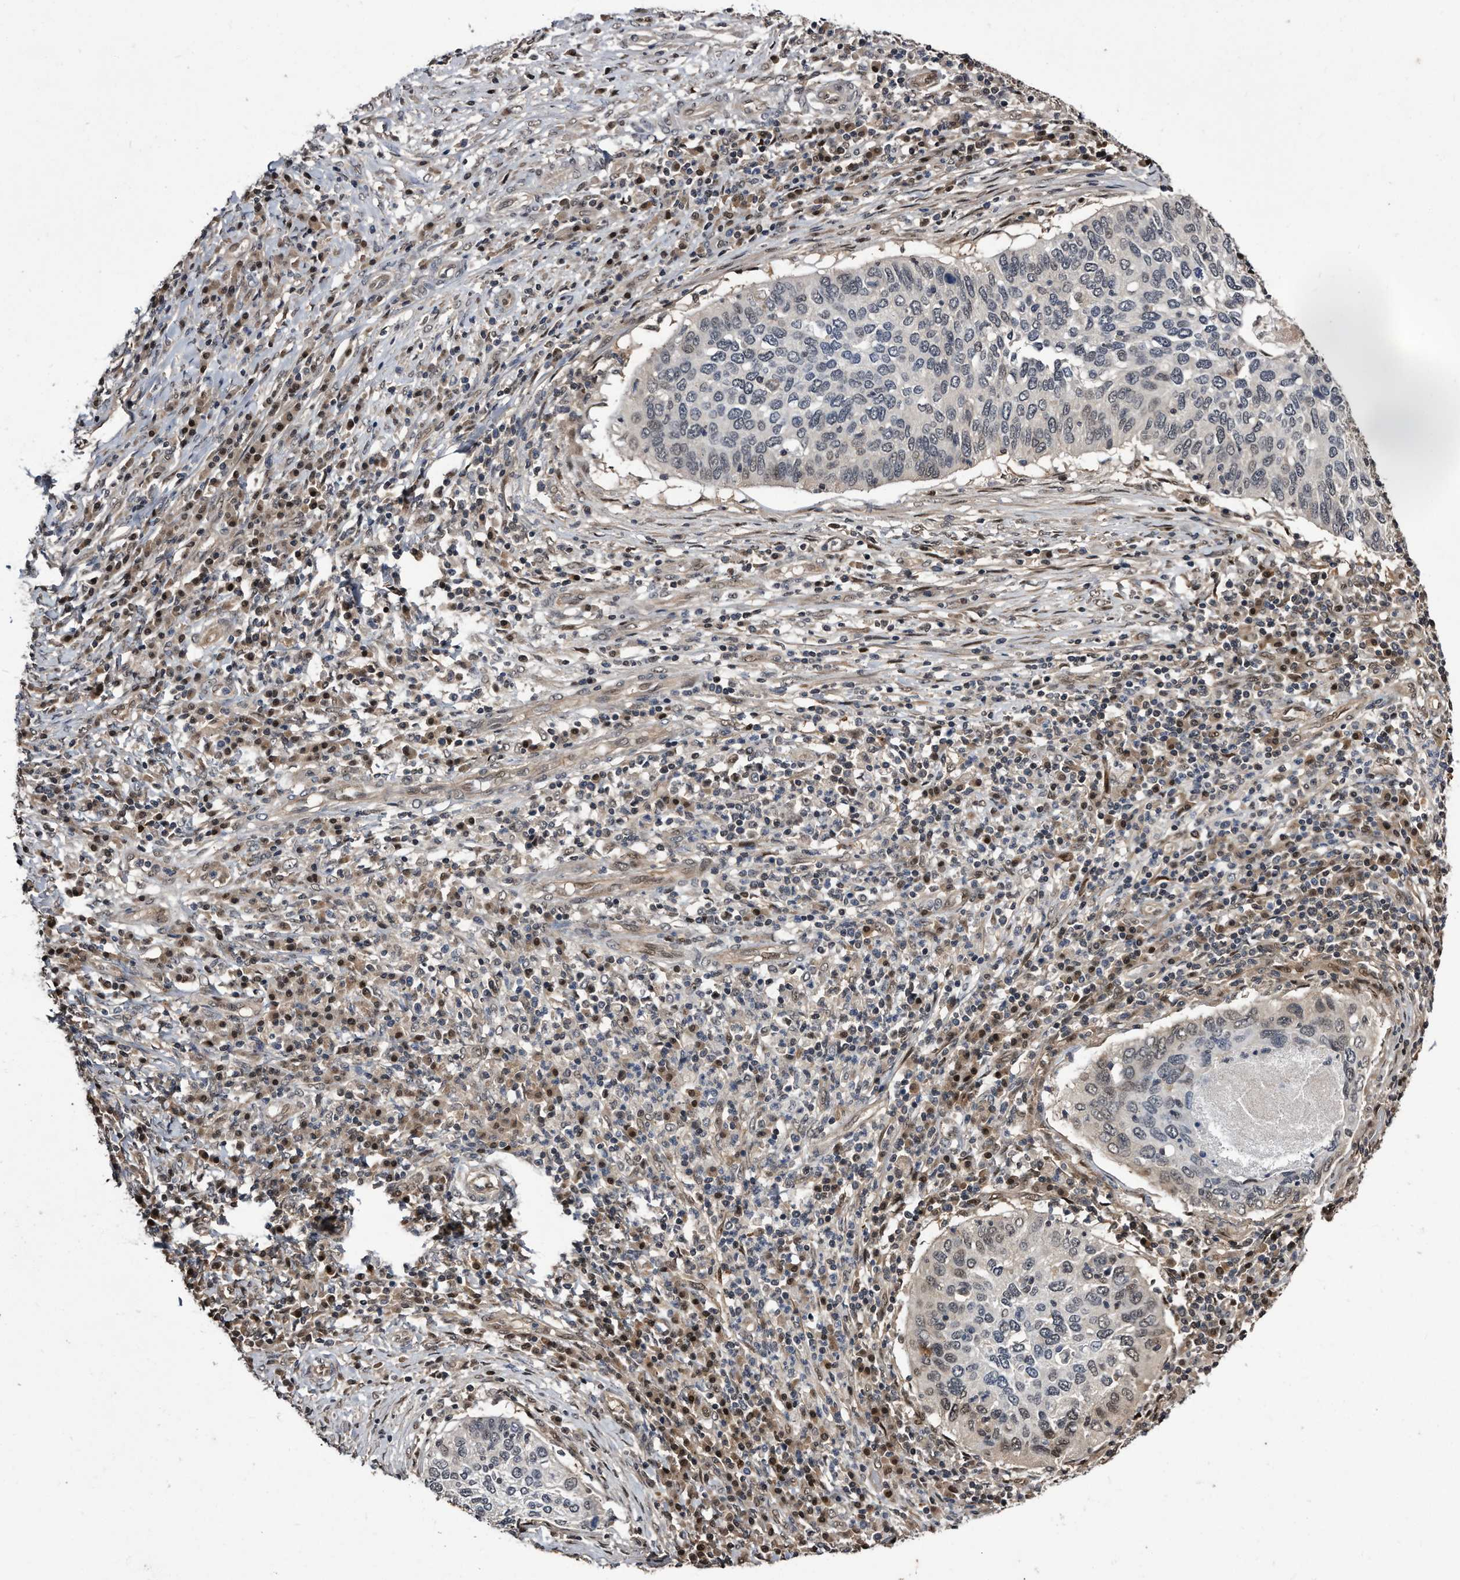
{"staining": {"intensity": "moderate", "quantity": "<25%", "location": "nuclear"}, "tissue": "cervical cancer", "cell_type": "Tumor cells", "image_type": "cancer", "snomed": [{"axis": "morphology", "description": "Squamous cell carcinoma, NOS"}, {"axis": "topography", "description": "Cervix"}], "caption": "Protein staining of squamous cell carcinoma (cervical) tissue shows moderate nuclear staining in approximately <25% of tumor cells.", "gene": "RAD23B", "patient": {"sex": "female", "age": 38}}